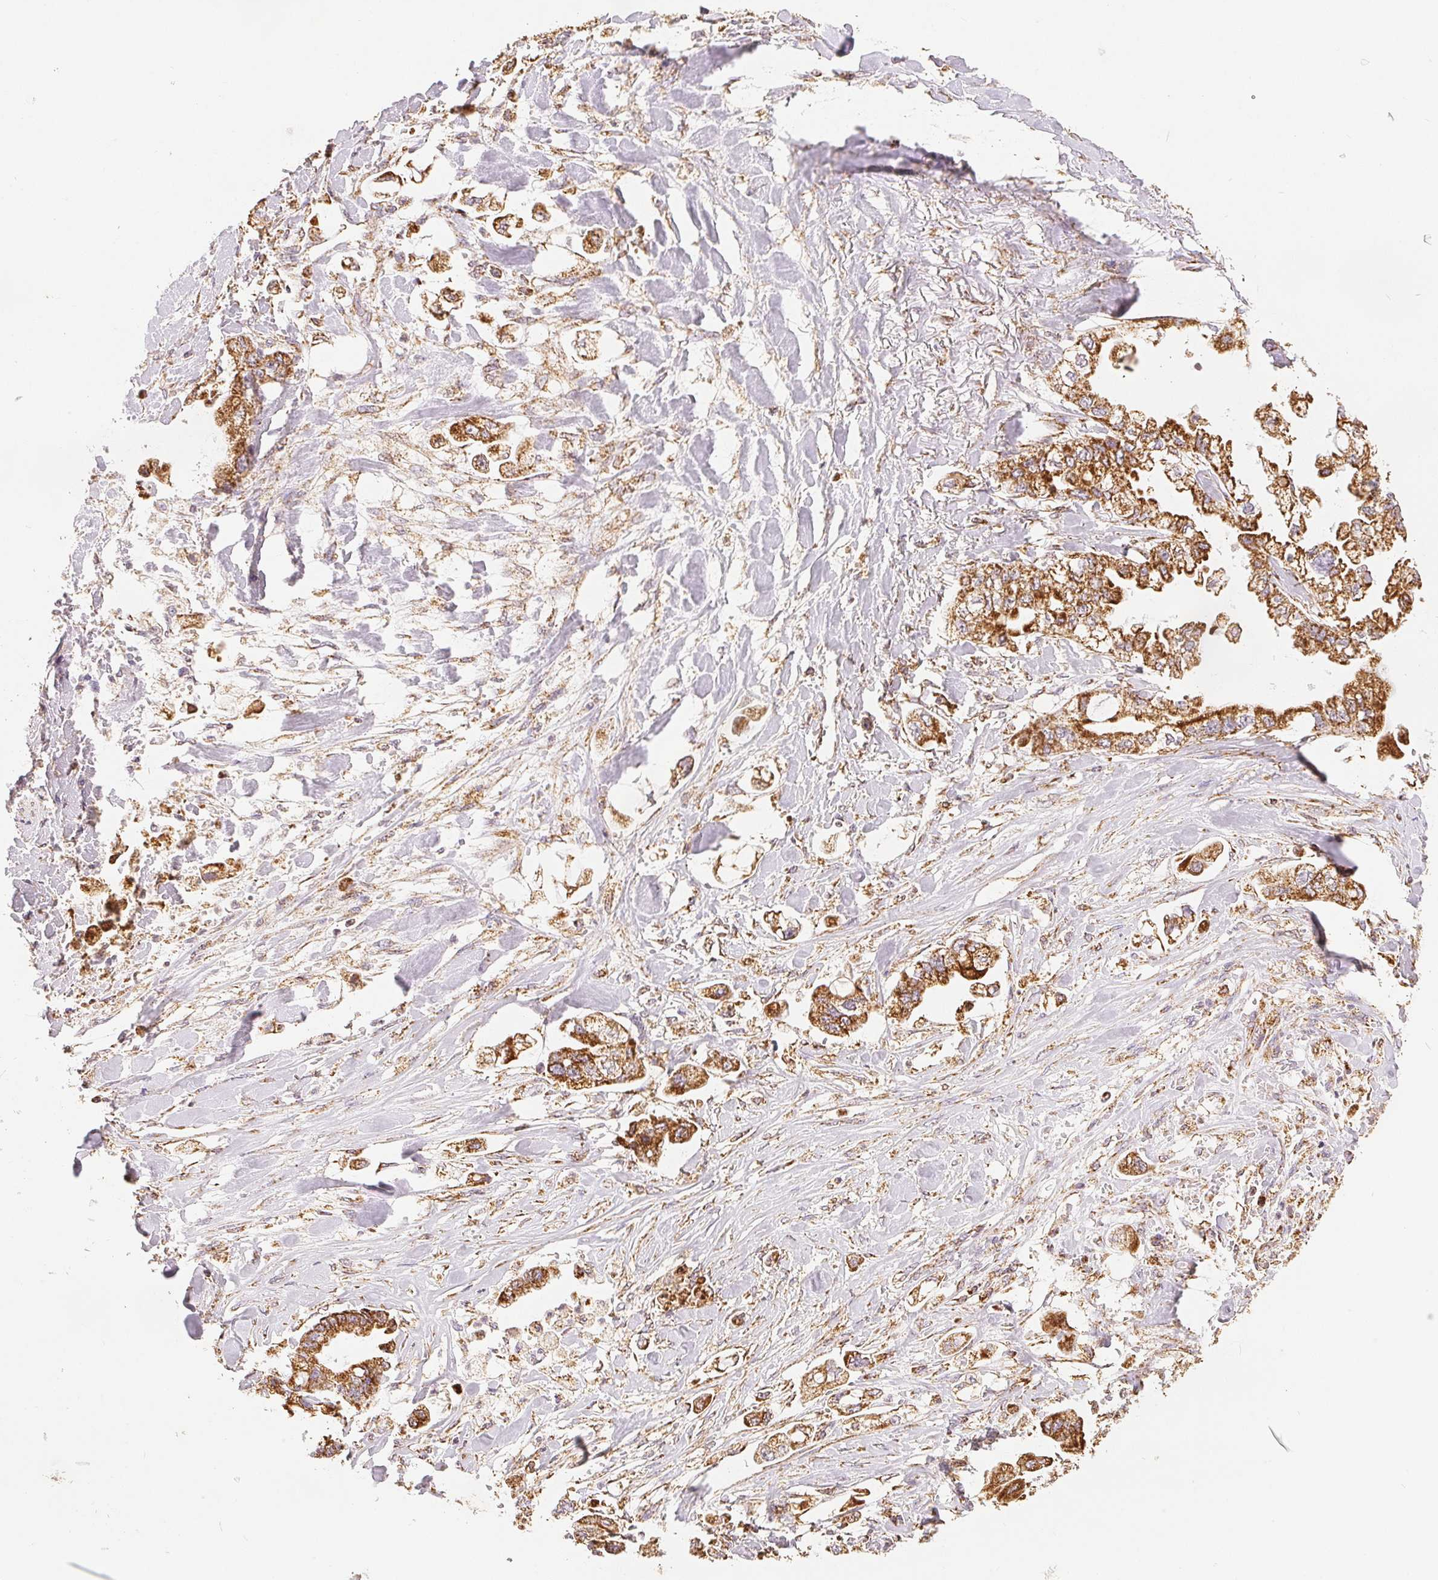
{"staining": {"intensity": "moderate", "quantity": ">75%", "location": "cytoplasmic/membranous"}, "tissue": "stomach cancer", "cell_type": "Tumor cells", "image_type": "cancer", "snomed": [{"axis": "morphology", "description": "Adenocarcinoma, NOS"}, {"axis": "topography", "description": "Stomach"}], "caption": "The image demonstrates immunohistochemical staining of stomach cancer. There is moderate cytoplasmic/membranous positivity is identified in about >75% of tumor cells.", "gene": "SDHB", "patient": {"sex": "male", "age": 62}}